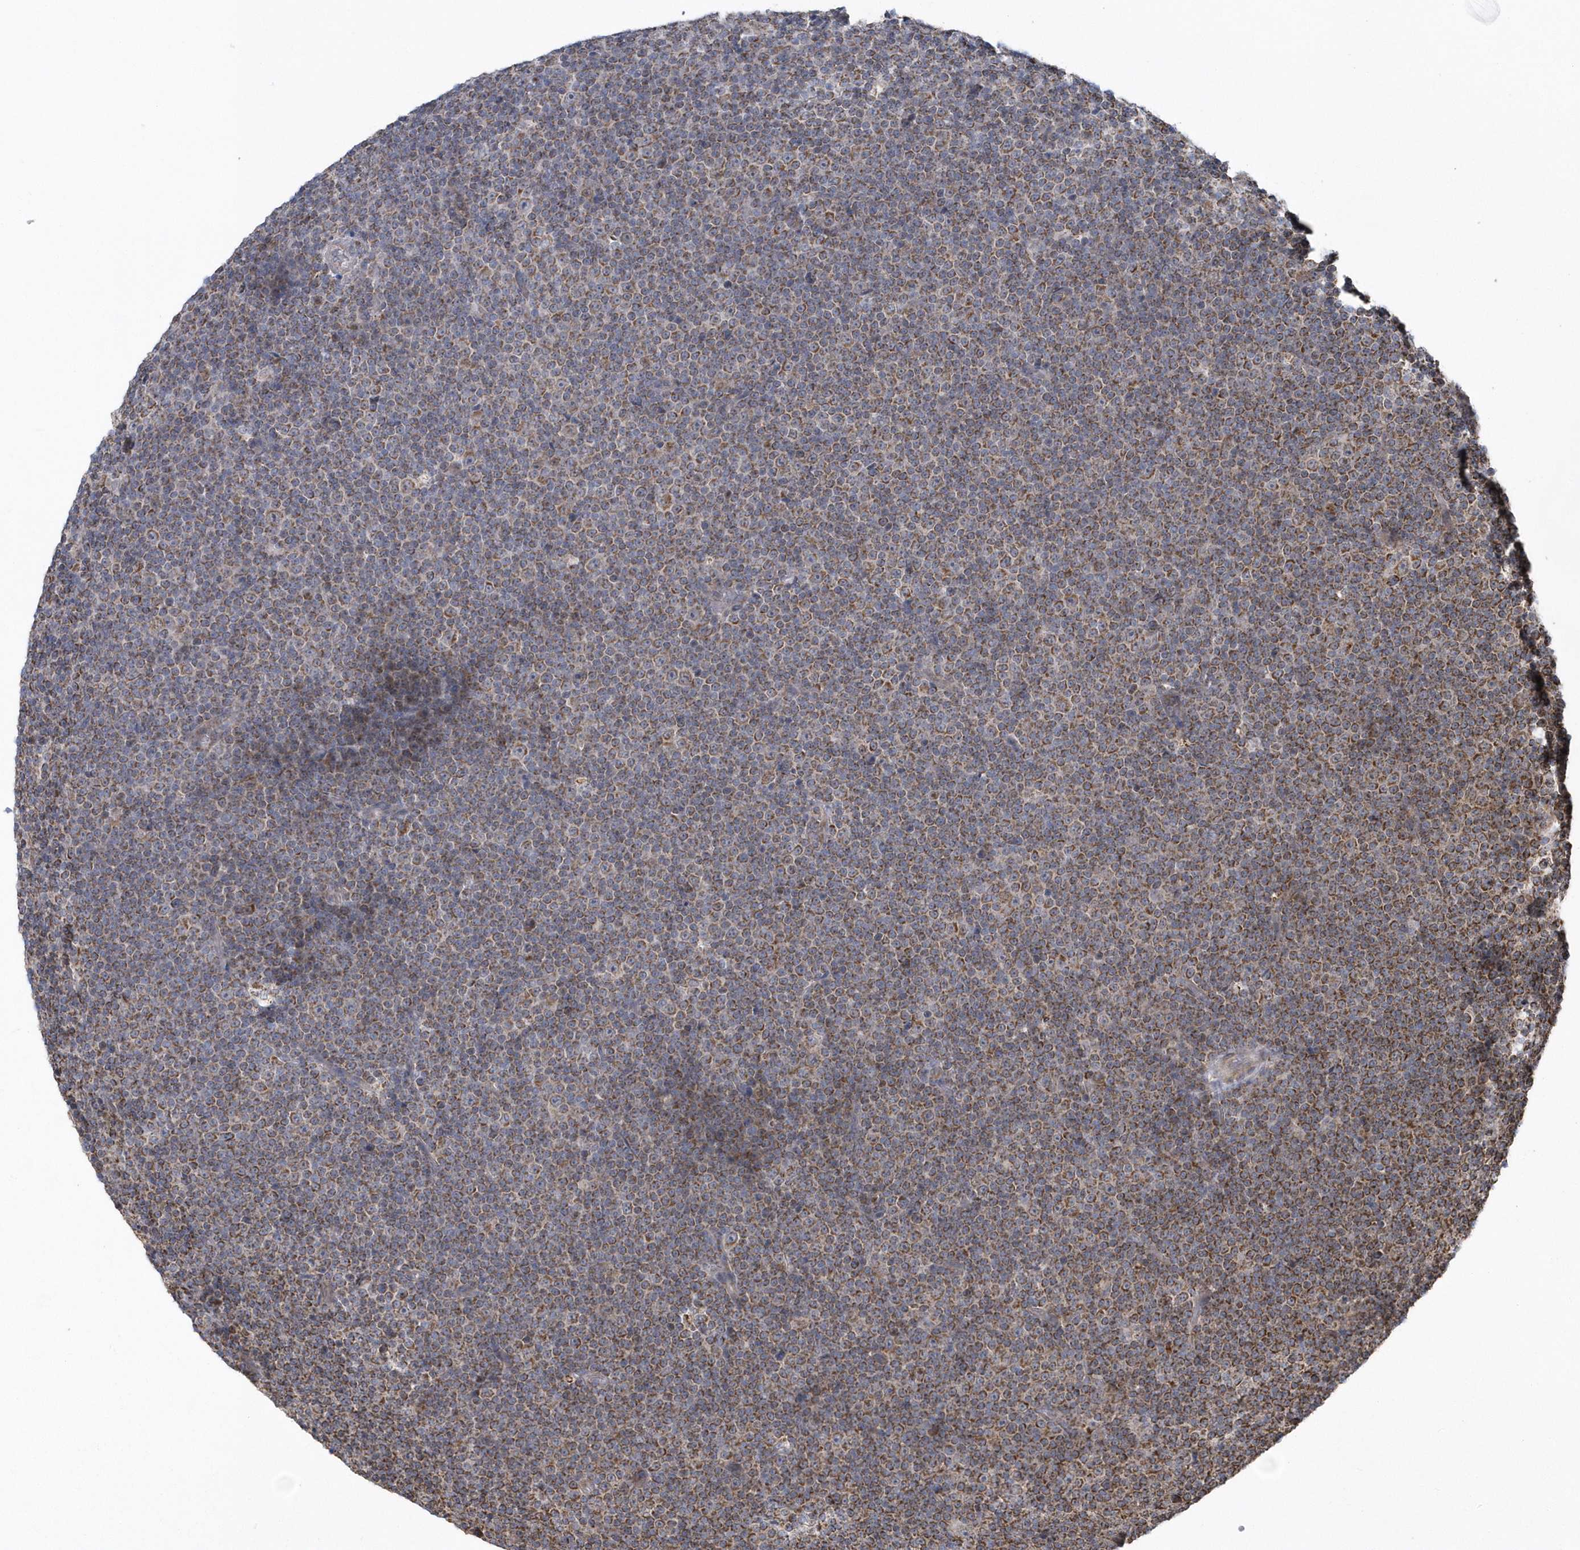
{"staining": {"intensity": "moderate", "quantity": ">75%", "location": "cytoplasmic/membranous"}, "tissue": "lymphoma", "cell_type": "Tumor cells", "image_type": "cancer", "snomed": [{"axis": "morphology", "description": "Malignant lymphoma, non-Hodgkin's type, Low grade"}, {"axis": "topography", "description": "Lymph node"}], "caption": "Protein expression analysis of lymphoma shows moderate cytoplasmic/membranous expression in about >75% of tumor cells. Using DAB (brown) and hematoxylin (blue) stains, captured at high magnification using brightfield microscopy.", "gene": "SLX9", "patient": {"sex": "female", "age": 67}}